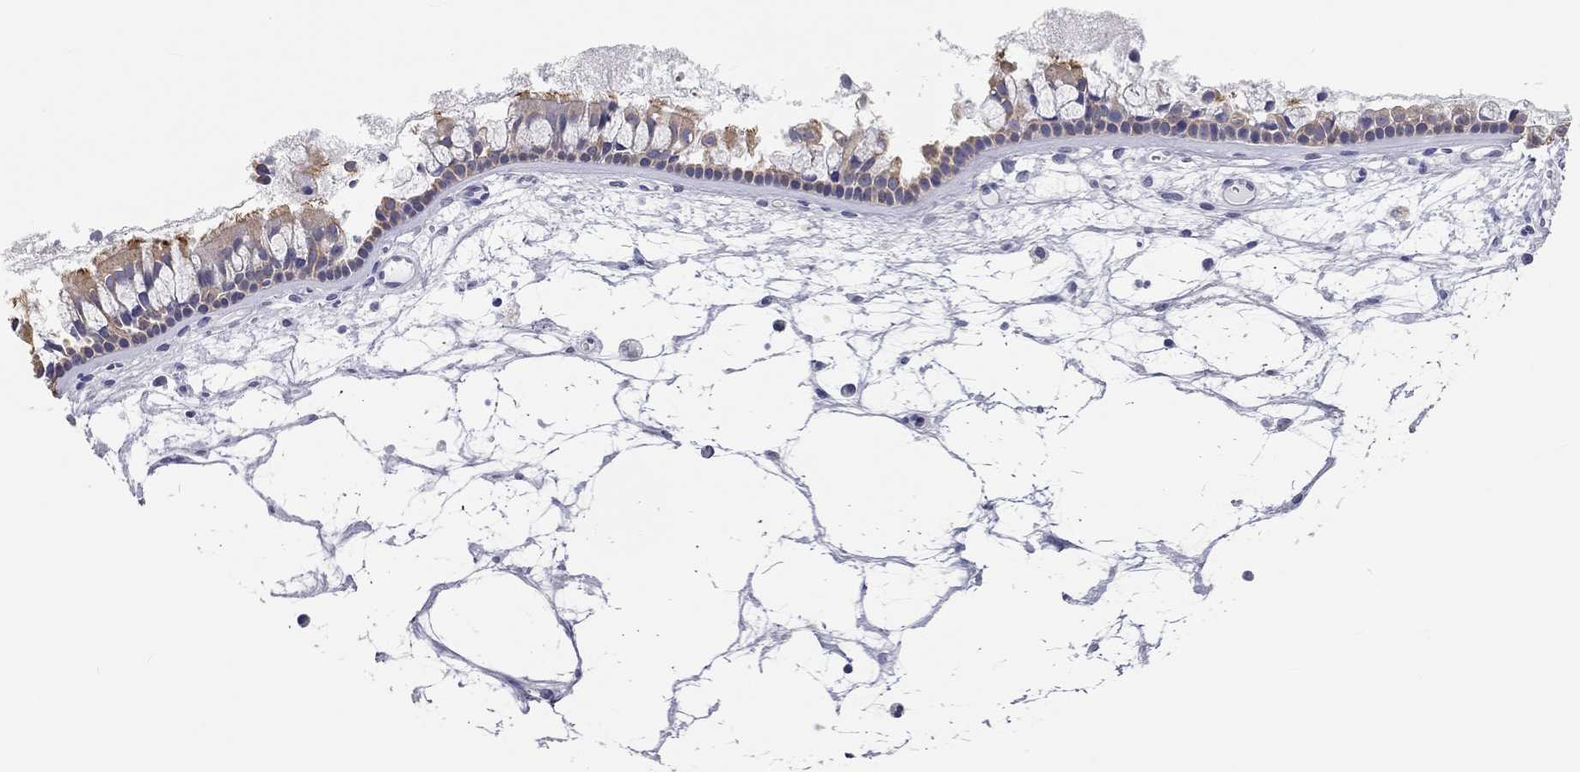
{"staining": {"intensity": "strong", "quantity": "<25%", "location": "cytoplasmic/membranous"}, "tissue": "nasopharynx", "cell_type": "Respiratory epithelial cells", "image_type": "normal", "snomed": [{"axis": "morphology", "description": "Normal tissue, NOS"}, {"axis": "topography", "description": "Nasopharynx"}], "caption": "Immunohistochemical staining of benign human nasopharynx demonstrates medium levels of strong cytoplasmic/membranous expression in about <25% of respiratory epithelial cells. (Brightfield microscopy of DAB IHC at high magnification).", "gene": "AK8", "patient": {"sex": "female", "age": 68}}